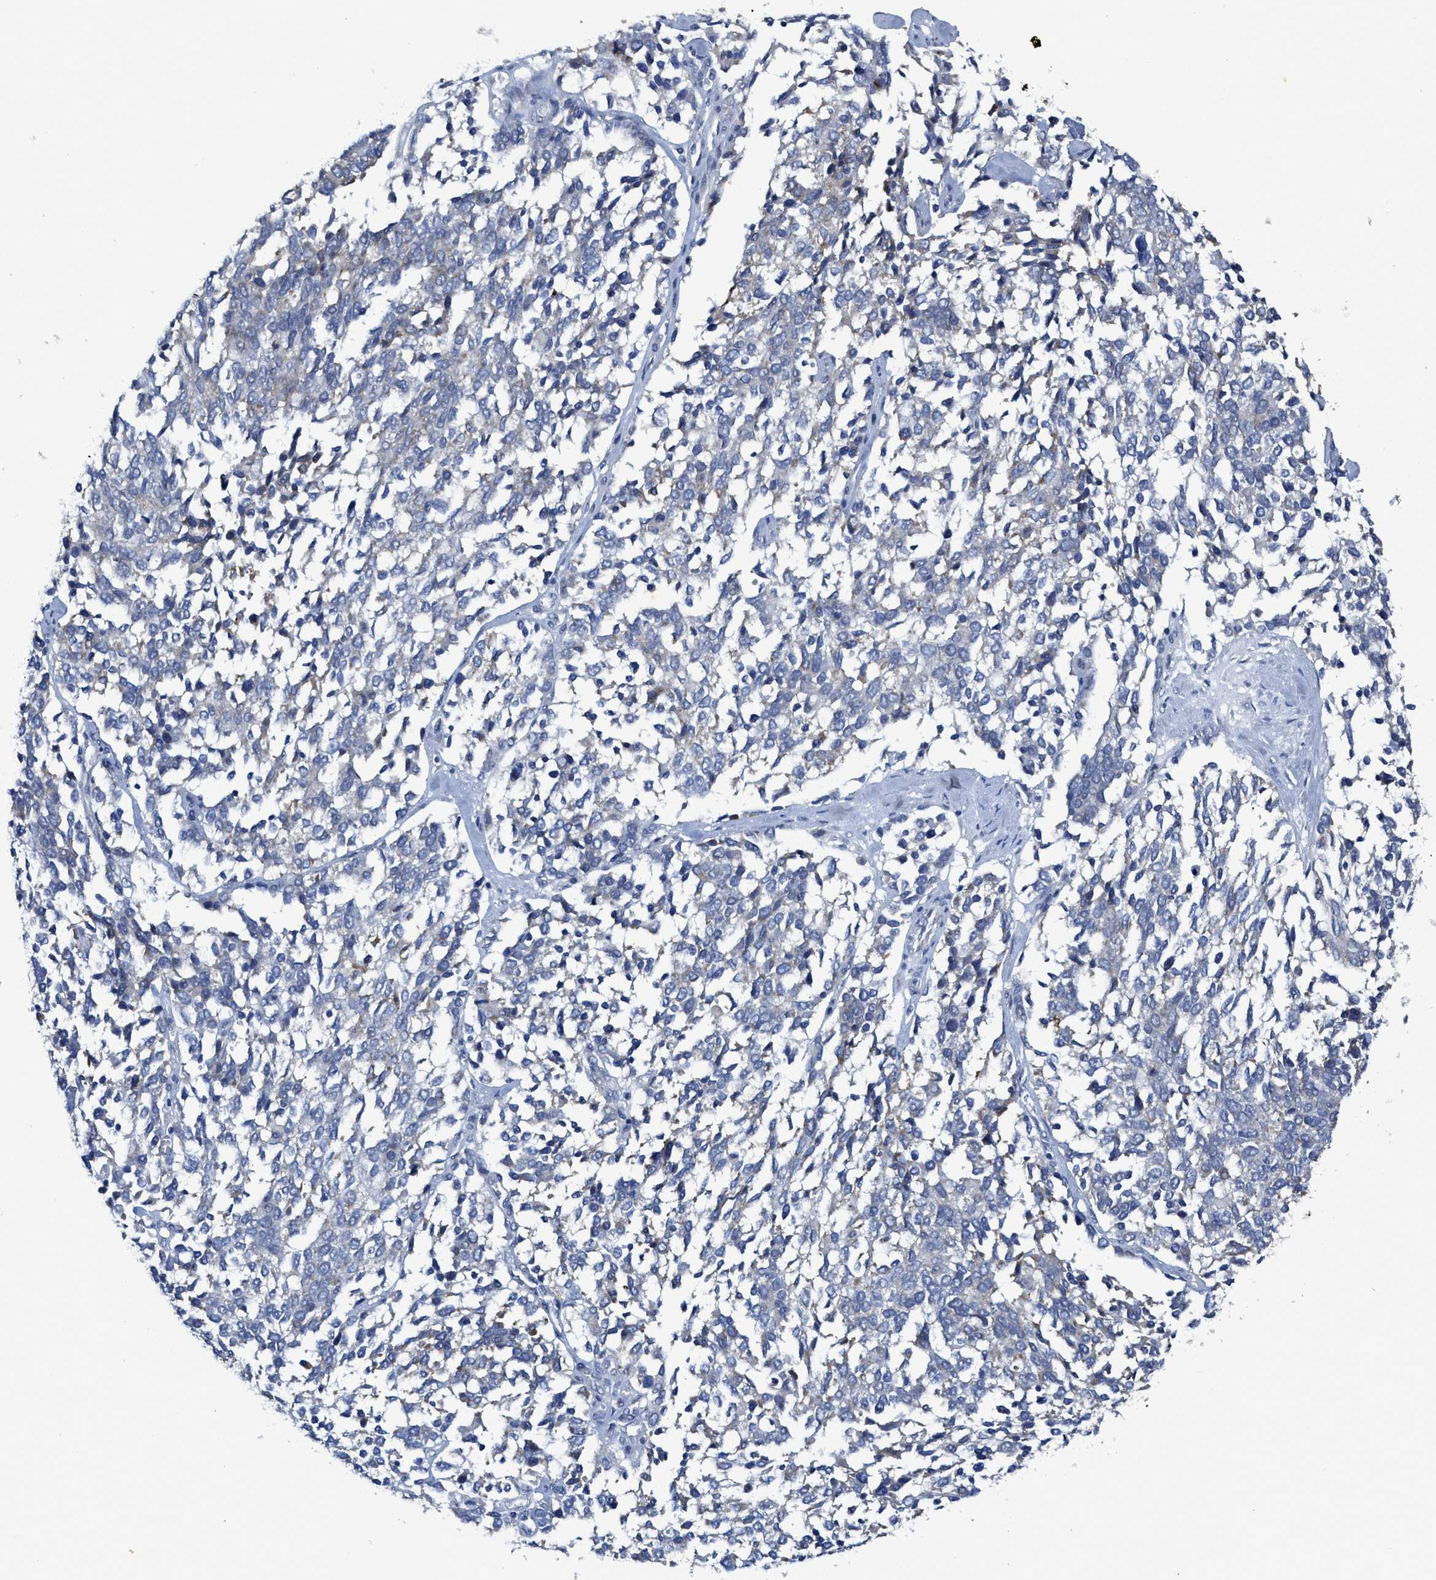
{"staining": {"intensity": "weak", "quantity": "<25%", "location": "cytoplasmic/membranous"}, "tissue": "ovarian cancer", "cell_type": "Tumor cells", "image_type": "cancer", "snomed": [{"axis": "morphology", "description": "Cystadenocarcinoma, serous, NOS"}, {"axis": "topography", "description": "Ovary"}], "caption": "Tumor cells show no significant protein staining in ovarian cancer (serous cystadenocarcinoma).", "gene": "GATD3", "patient": {"sex": "female", "age": 44}}